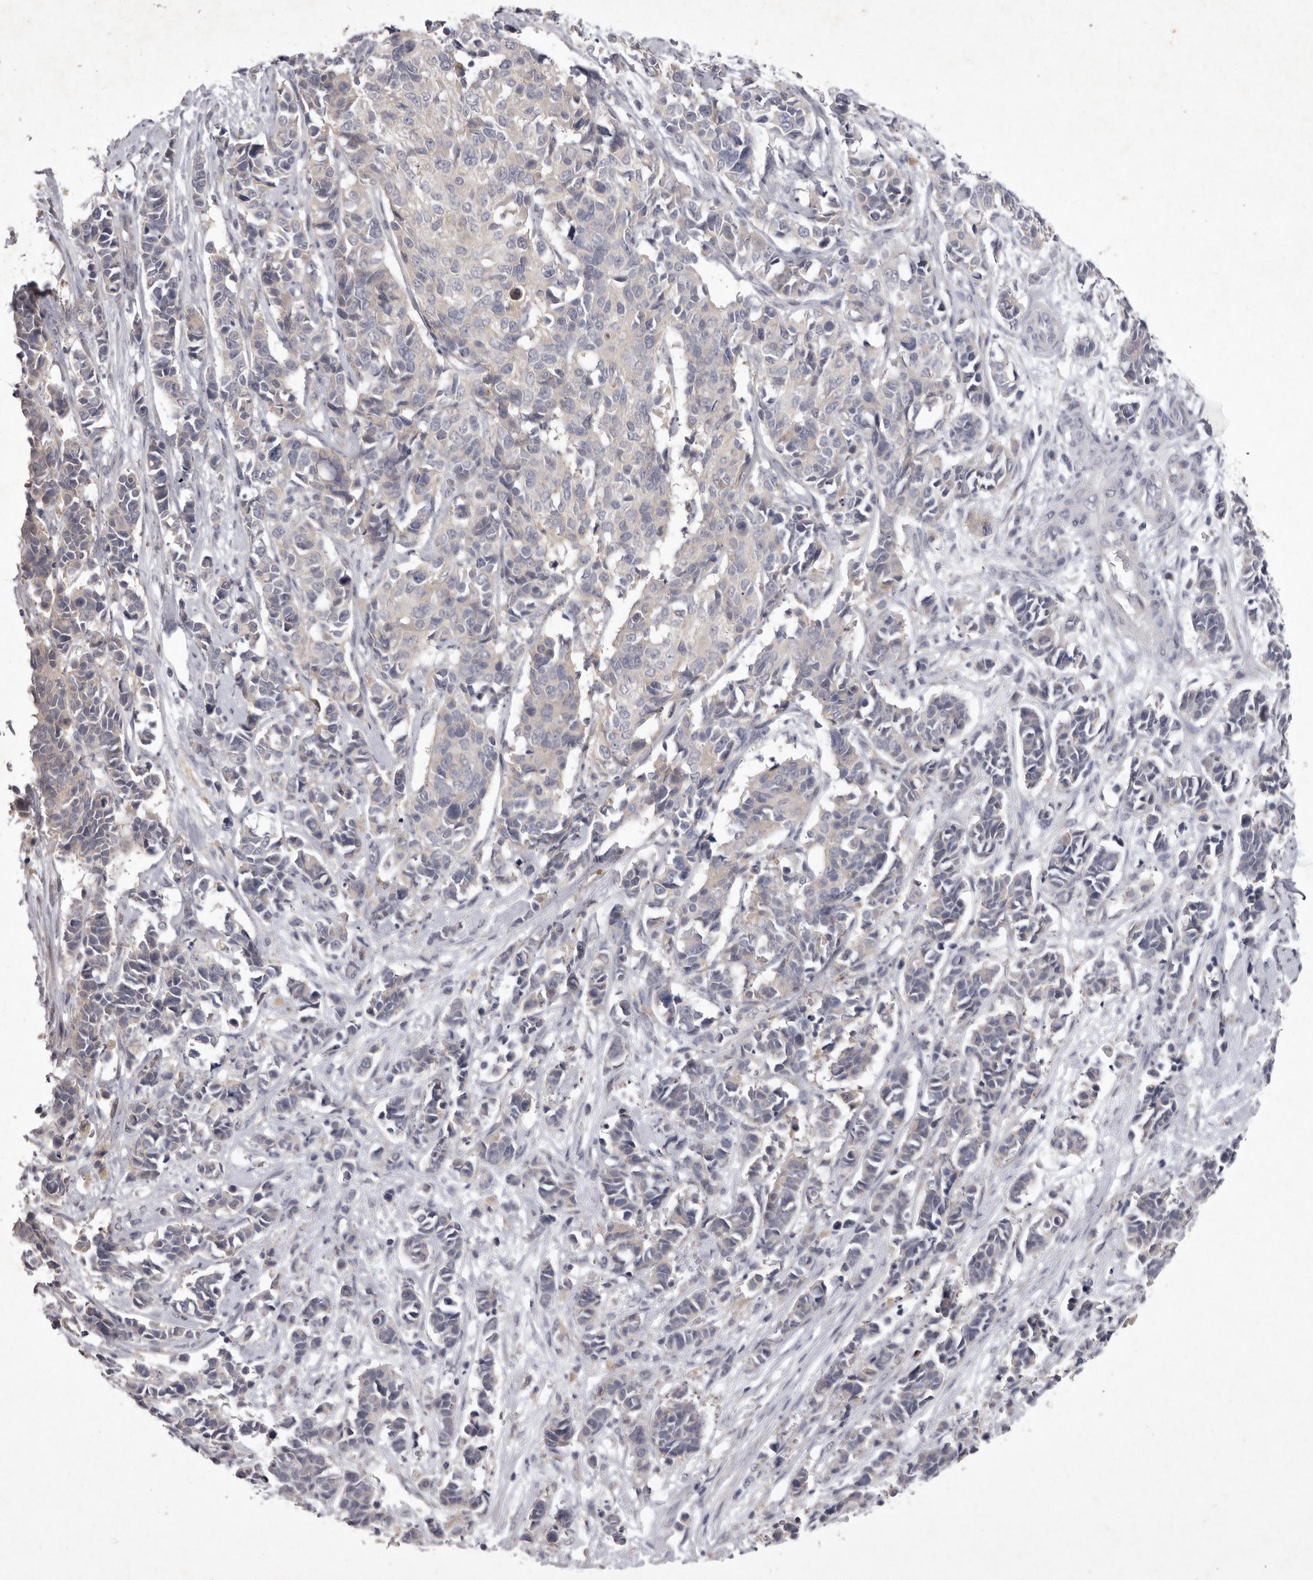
{"staining": {"intensity": "negative", "quantity": "none", "location": "none"}, "tissue": "cervical cancer", "cell_type": "Tumor cells", "image_type": "cancer", "snomed": [{"axis": "morphology", "description": "Normal tissue, NOS"}, {"axis": "morphology", "description": "Squamous cell carcinoma, NOS"}, {"axis": "topography", "description": "Cervix"}], "caption": "This image is of cervical cancer stained with IHC to label a protein in brown with the nuclei are counter-stained blue. There is no expression in tumor cells.", "gene": "P2RX6", "patient": {"sex": "female", "age": 35}}